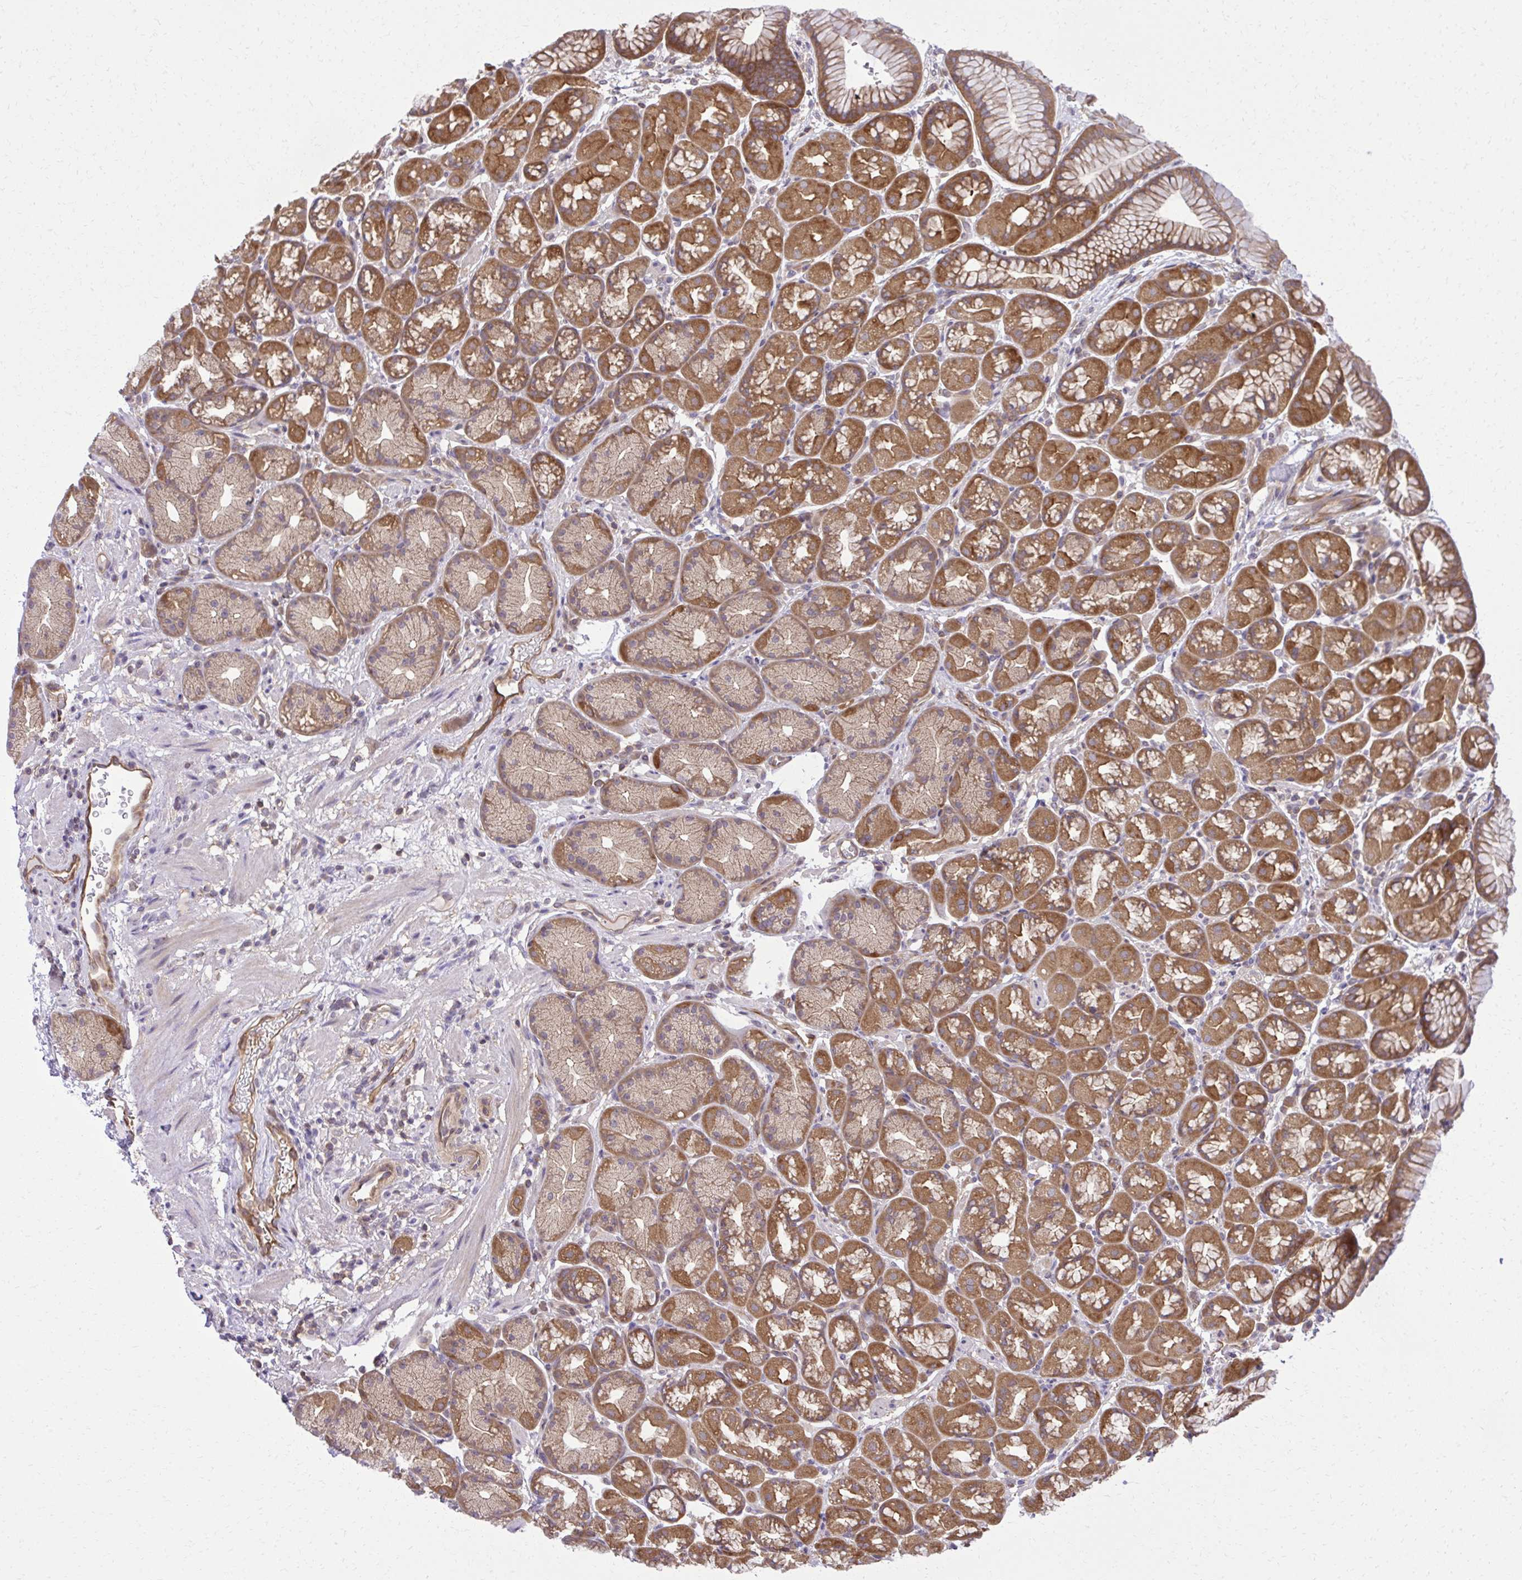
{"staining": {"intensity": "moderate", "quantity": ">75%", "location": "cytoplasmic/membranous"}, "tissue": "stomach", "cell_type": "Glandular cells", "image_type": "normal", "snomed": [{"axis": "morphology", "description": "Normal tissue, NOS"}, {"axis": "topography", "description": "Stomach, lower"}], "caption": "Human stomach stained with a brown dye demonstrates moderate cytoplasmic/membranous positive positivity in approximately >75% of glandular cells.", "gene": "PPP5C", "patient": {"sex": "male", "age": 67}}